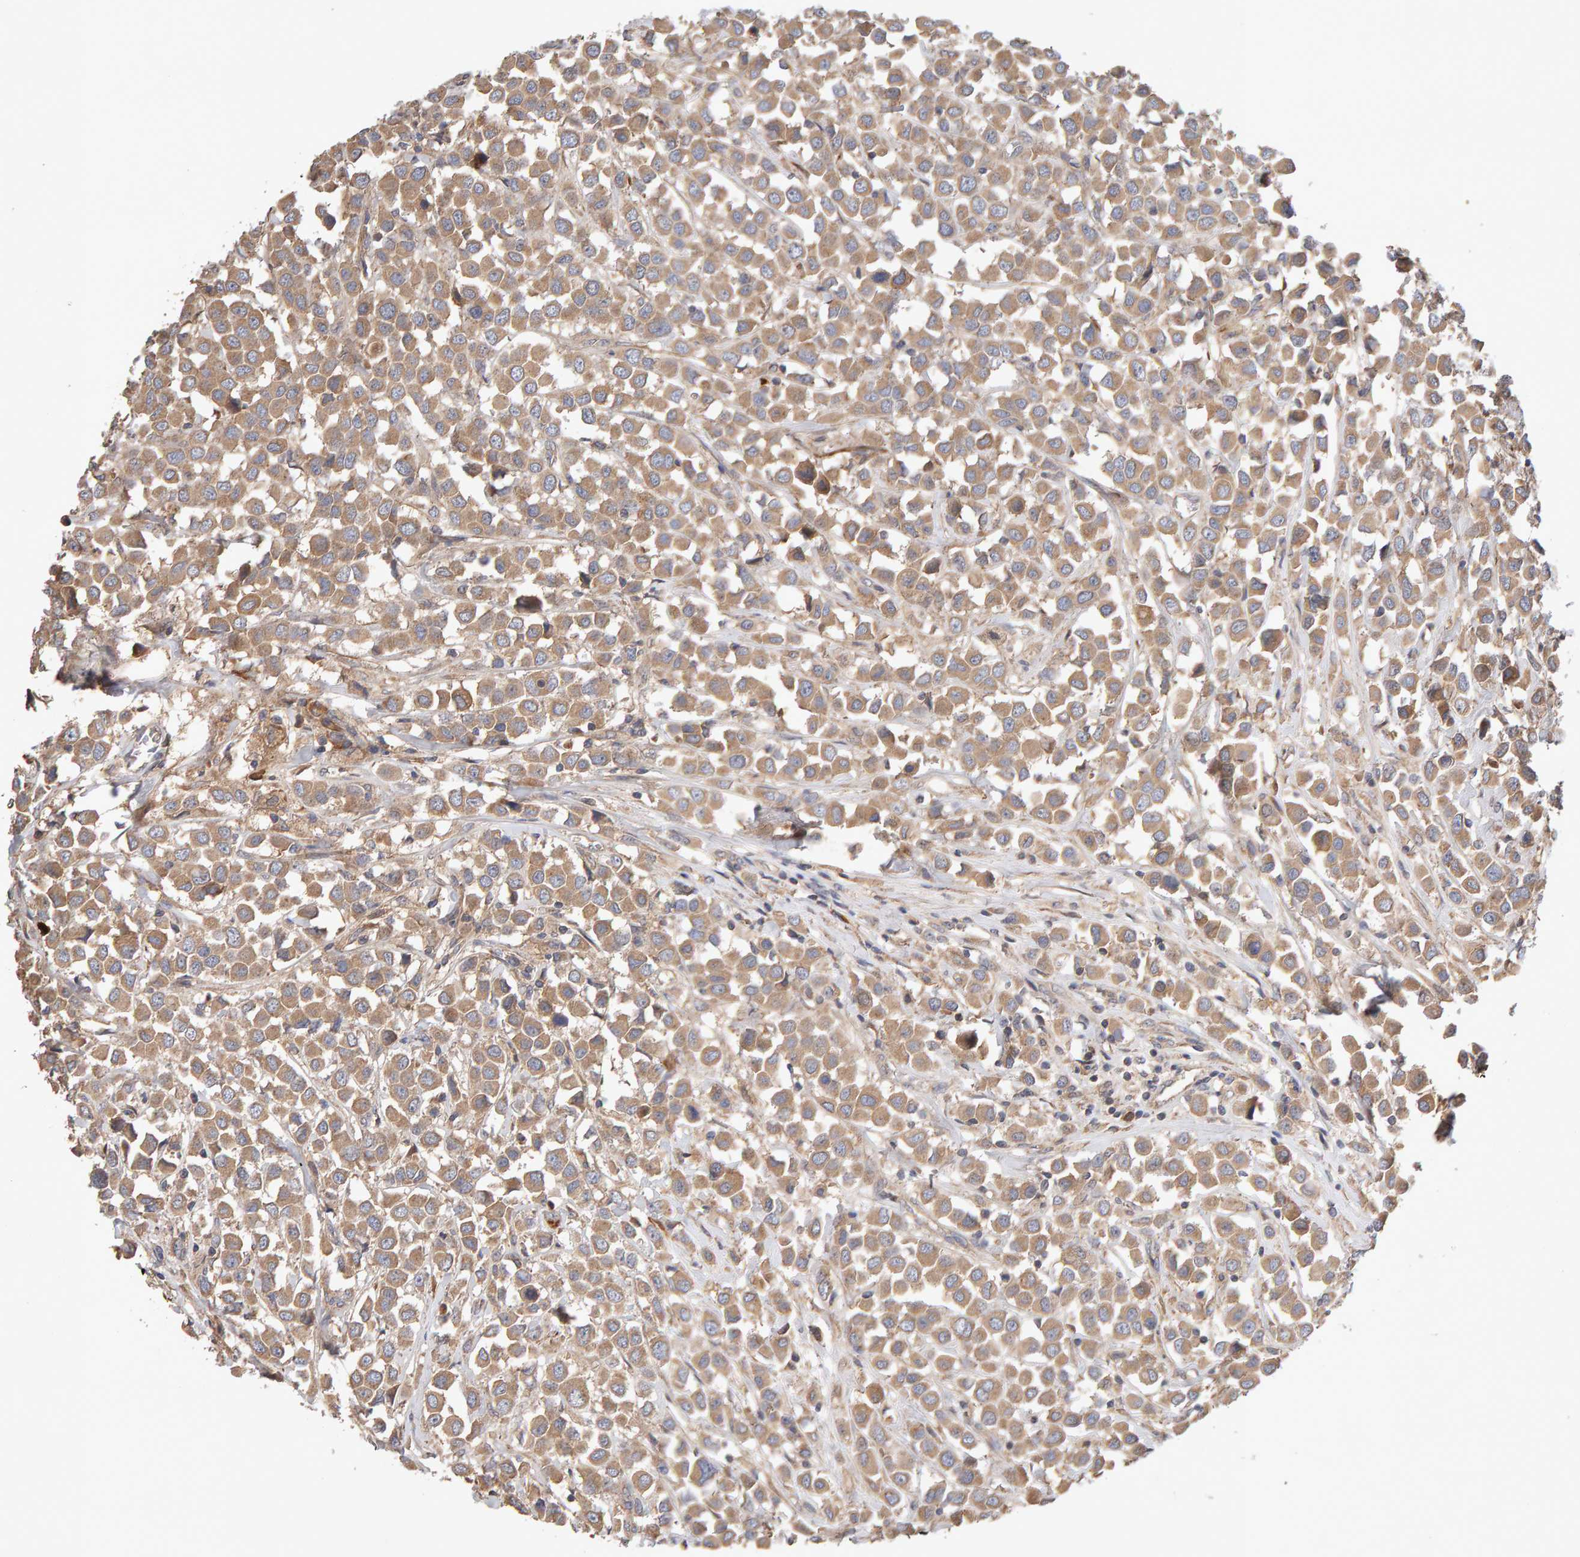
{"staining": {"intensity": "moderate", "quantity": ">75%", "location": "cytoplasmic/membranous"}, "tissue": "breast cancer", "cell_type": "Tumor cells", "image_type": "cancer", "snomed": [{"axis": "morphology", "description": "Duct carcinoma"}, {"axis": "topography", "description": "Breast"}], "caption": "This is a photomicrograph of IHC staining of intraductal carcinoma (breast), which shows moderate positivity in the cytoplasmic/membranous of tumor cells.", "gene": "RNF19A", "patient": {"sex": "female", "age": 61}}